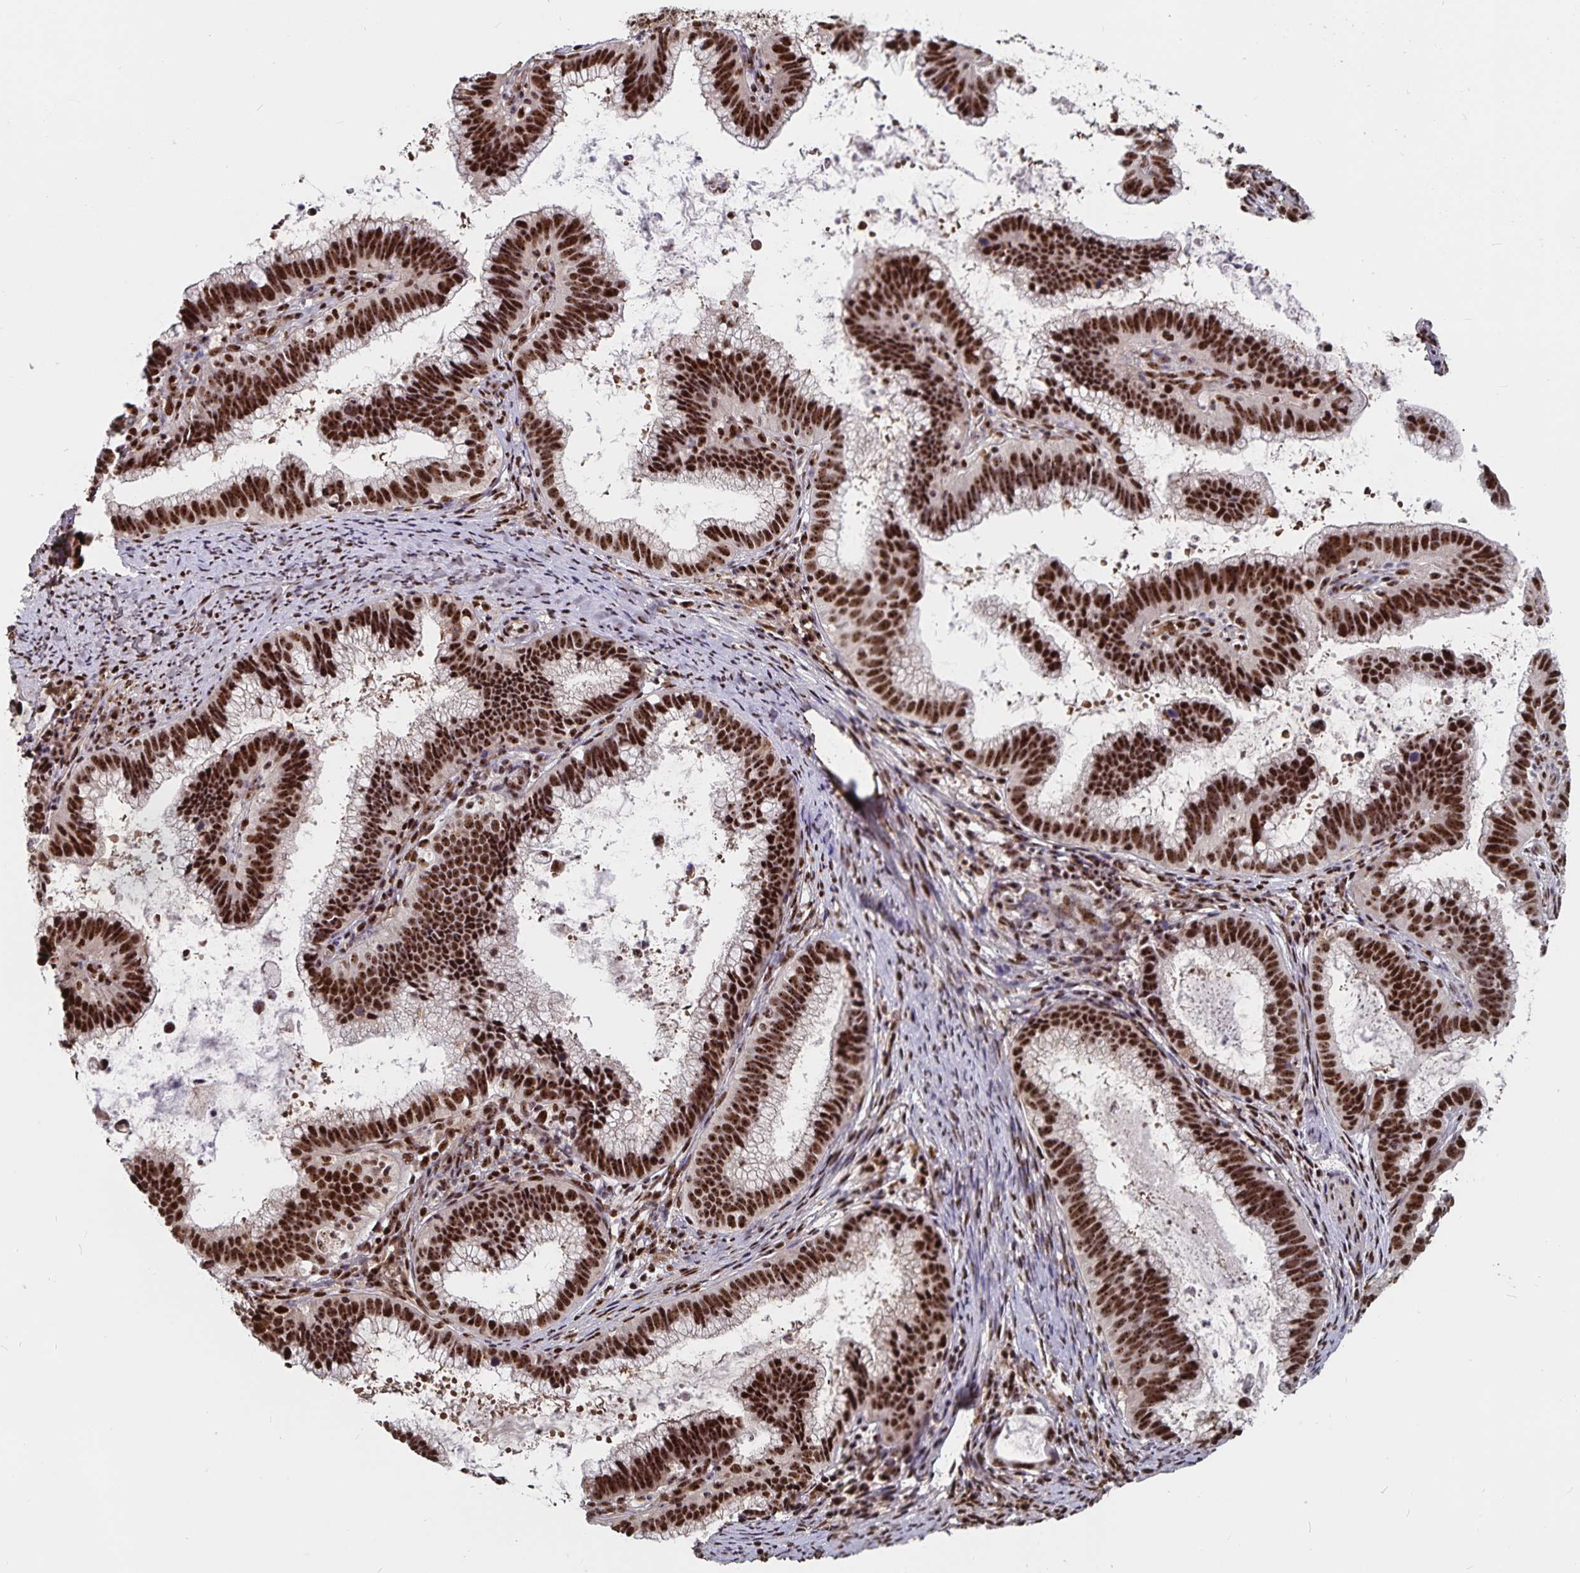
{"staining": {"intensity": "strong", "quantity": ">75%", "location": "nuclear"}, "tissue": "cervical cancer", "cell_type": "Tumor cells", "image_type": "cancer", "snomed": [{"axis": "morphology", "description": "Adenocarcinoma, NOS"}, {"axis": "topography", "description": "Cervix"}], "caption": "IHC (DAB) staining of human adenocarcinoma (cervical) displays strong nuclear protein positivity in approximately >75% of tumor cells.", "gene": "LAS1L", "patient": {"sex": "female", "age": 61}}